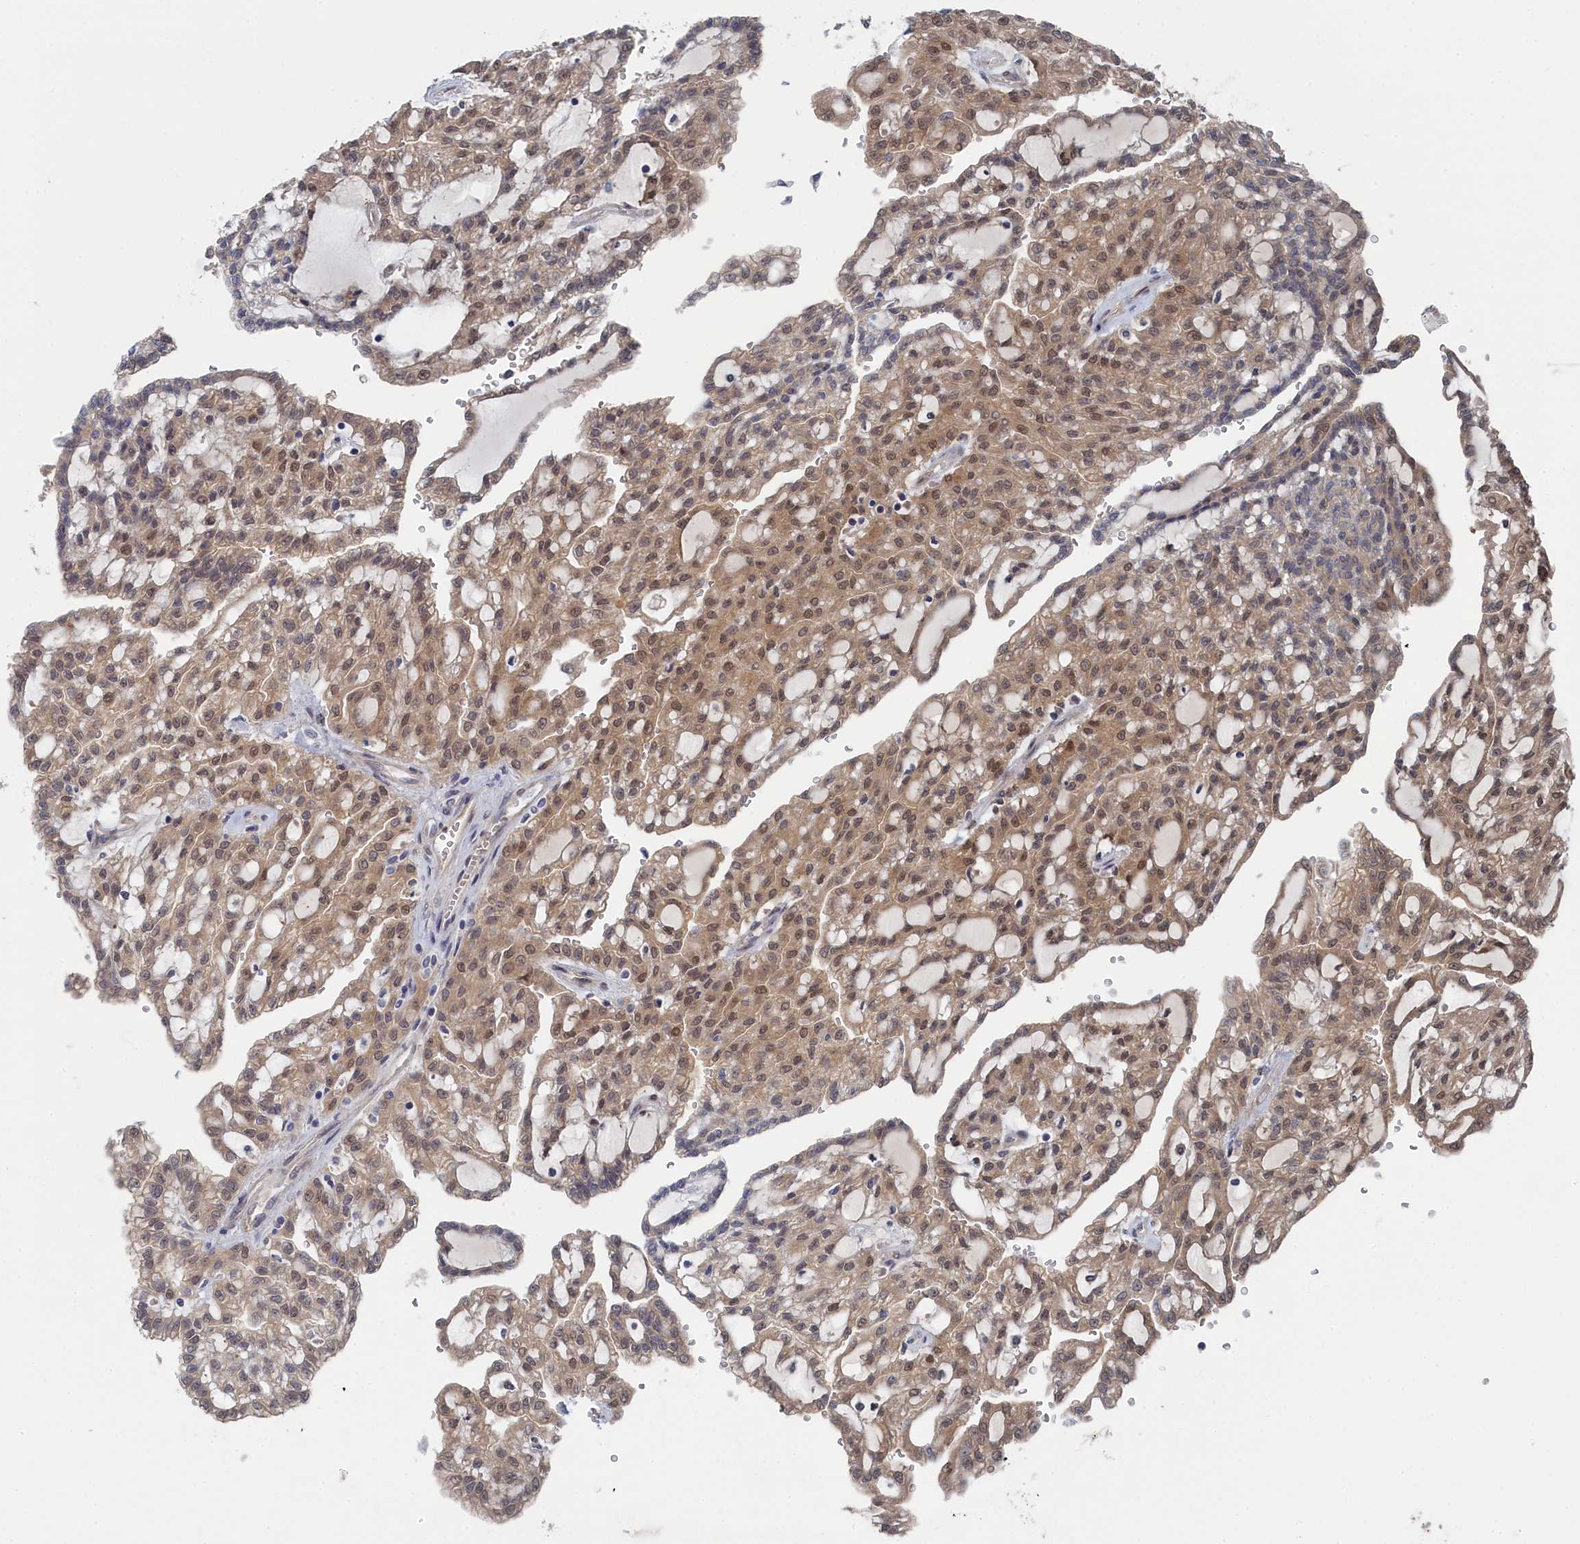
{"staining": {"intensity": "moderate", "quantity": "25%-75%", "location": "nuclear"}, "tissue": "renal cancer", "cell_type": "Tumor cells", "image_type": "cancer", "snomed": [{"axis": "morphology", "description": "Adenocarcinoma, NOS"}, {"axis": "topography", "description": "Kidney"}], "caption": "Human renal cancer stained for a protein (brown) exhibits moderate nuclear positive staining in approximately 25%-75% of tumor cells.", "gene": "IRGQ", "patient": {"sex": "male", "age": 63}}